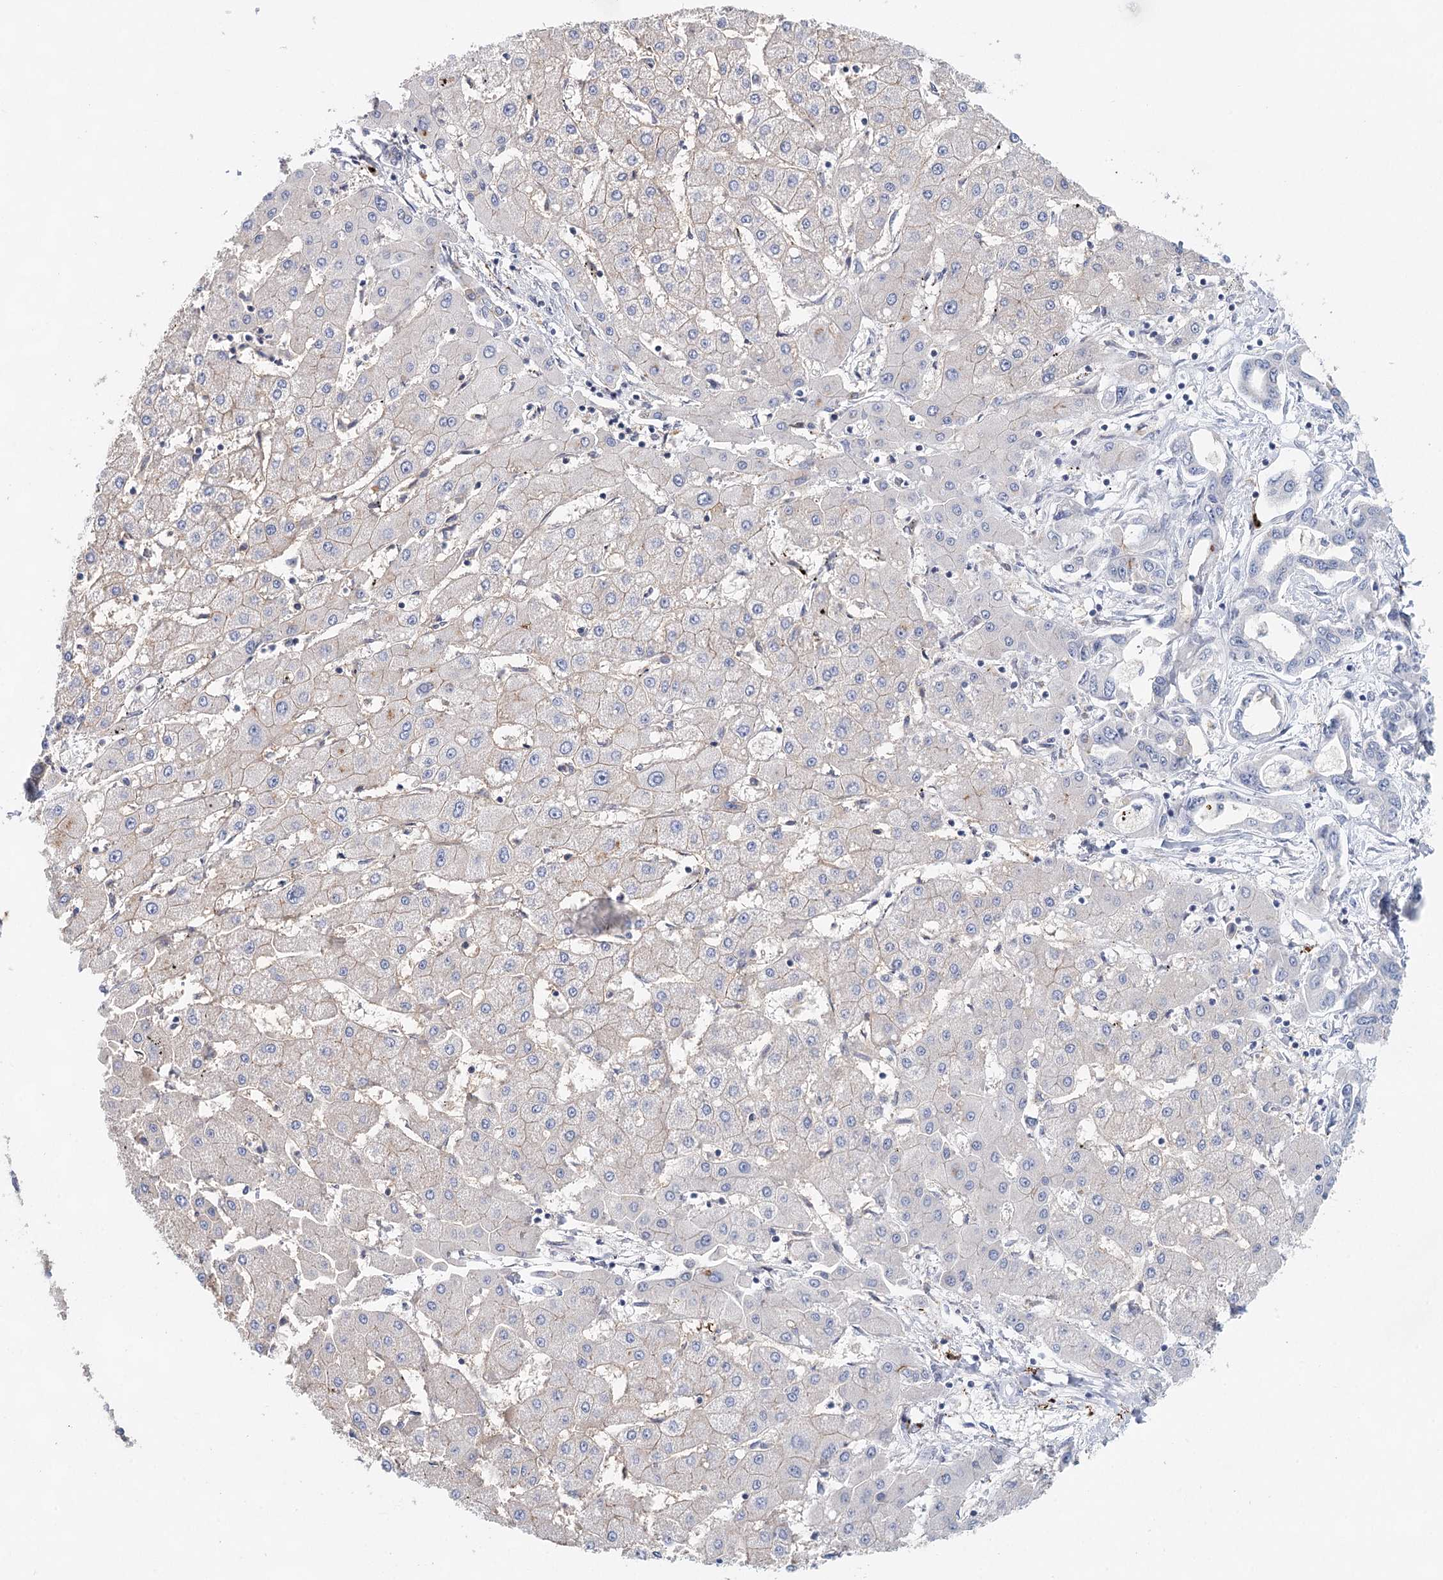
{"staining": {"intensity": "negative", "quantity": "none", "location": "none"}, "tissue": "liver cancer", "cell_type": "Tumor cells", "image_type": "cancer", "snomed": [{"axis": "morphology", "description": "Cholangiocarcinoma"}, {"axis": "topography", "description": "Liver"}], "caption": "Tumor cells are negative for protein expression in human liver cancer (cholangiocarcinoma).", "gene": "SLC19A3", "patient": {"sex": "male", "age": 59}}